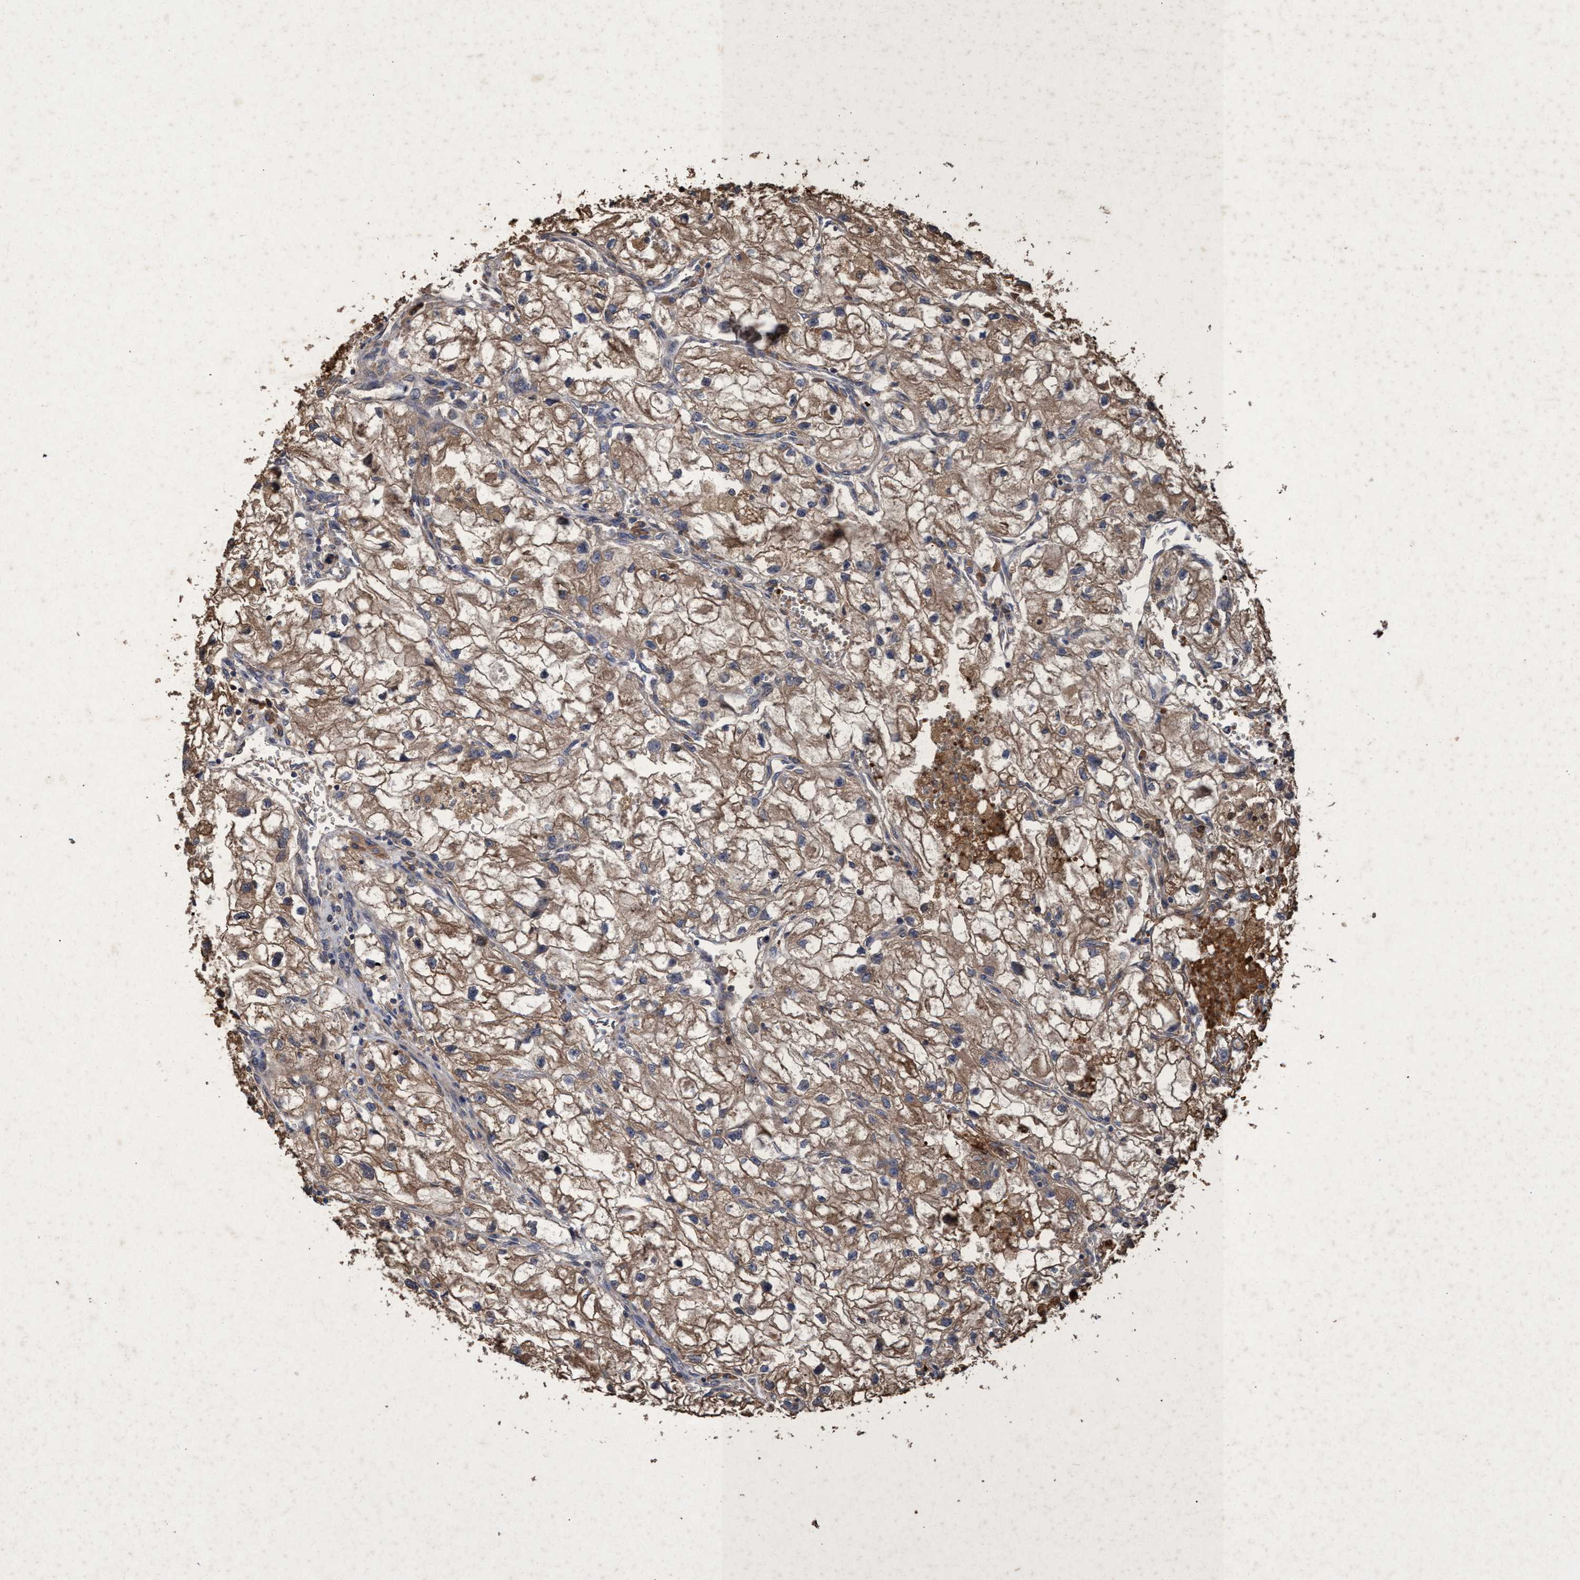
{"staining": {"intensity": "moderate", "quantity": ">75%", "location": "cytoplasmic/membranous"}, "tissue": "renal cancer", "cell_type": "Tumor cells", "image_type": "cancer", "snomed": [{"axis": "morphology", "description": "Adenocarcinoma, NOS"}, {"axis": "topography", "description": "Kidney"}], "caption": "Moderate cytoplasmic/membranous protein positivity is identified in approximately >75% of tumor cells in renal cancer (adenocarcinoma).", "gene": "CHMP6", "patient": {"sex": "female", "age": 70}}